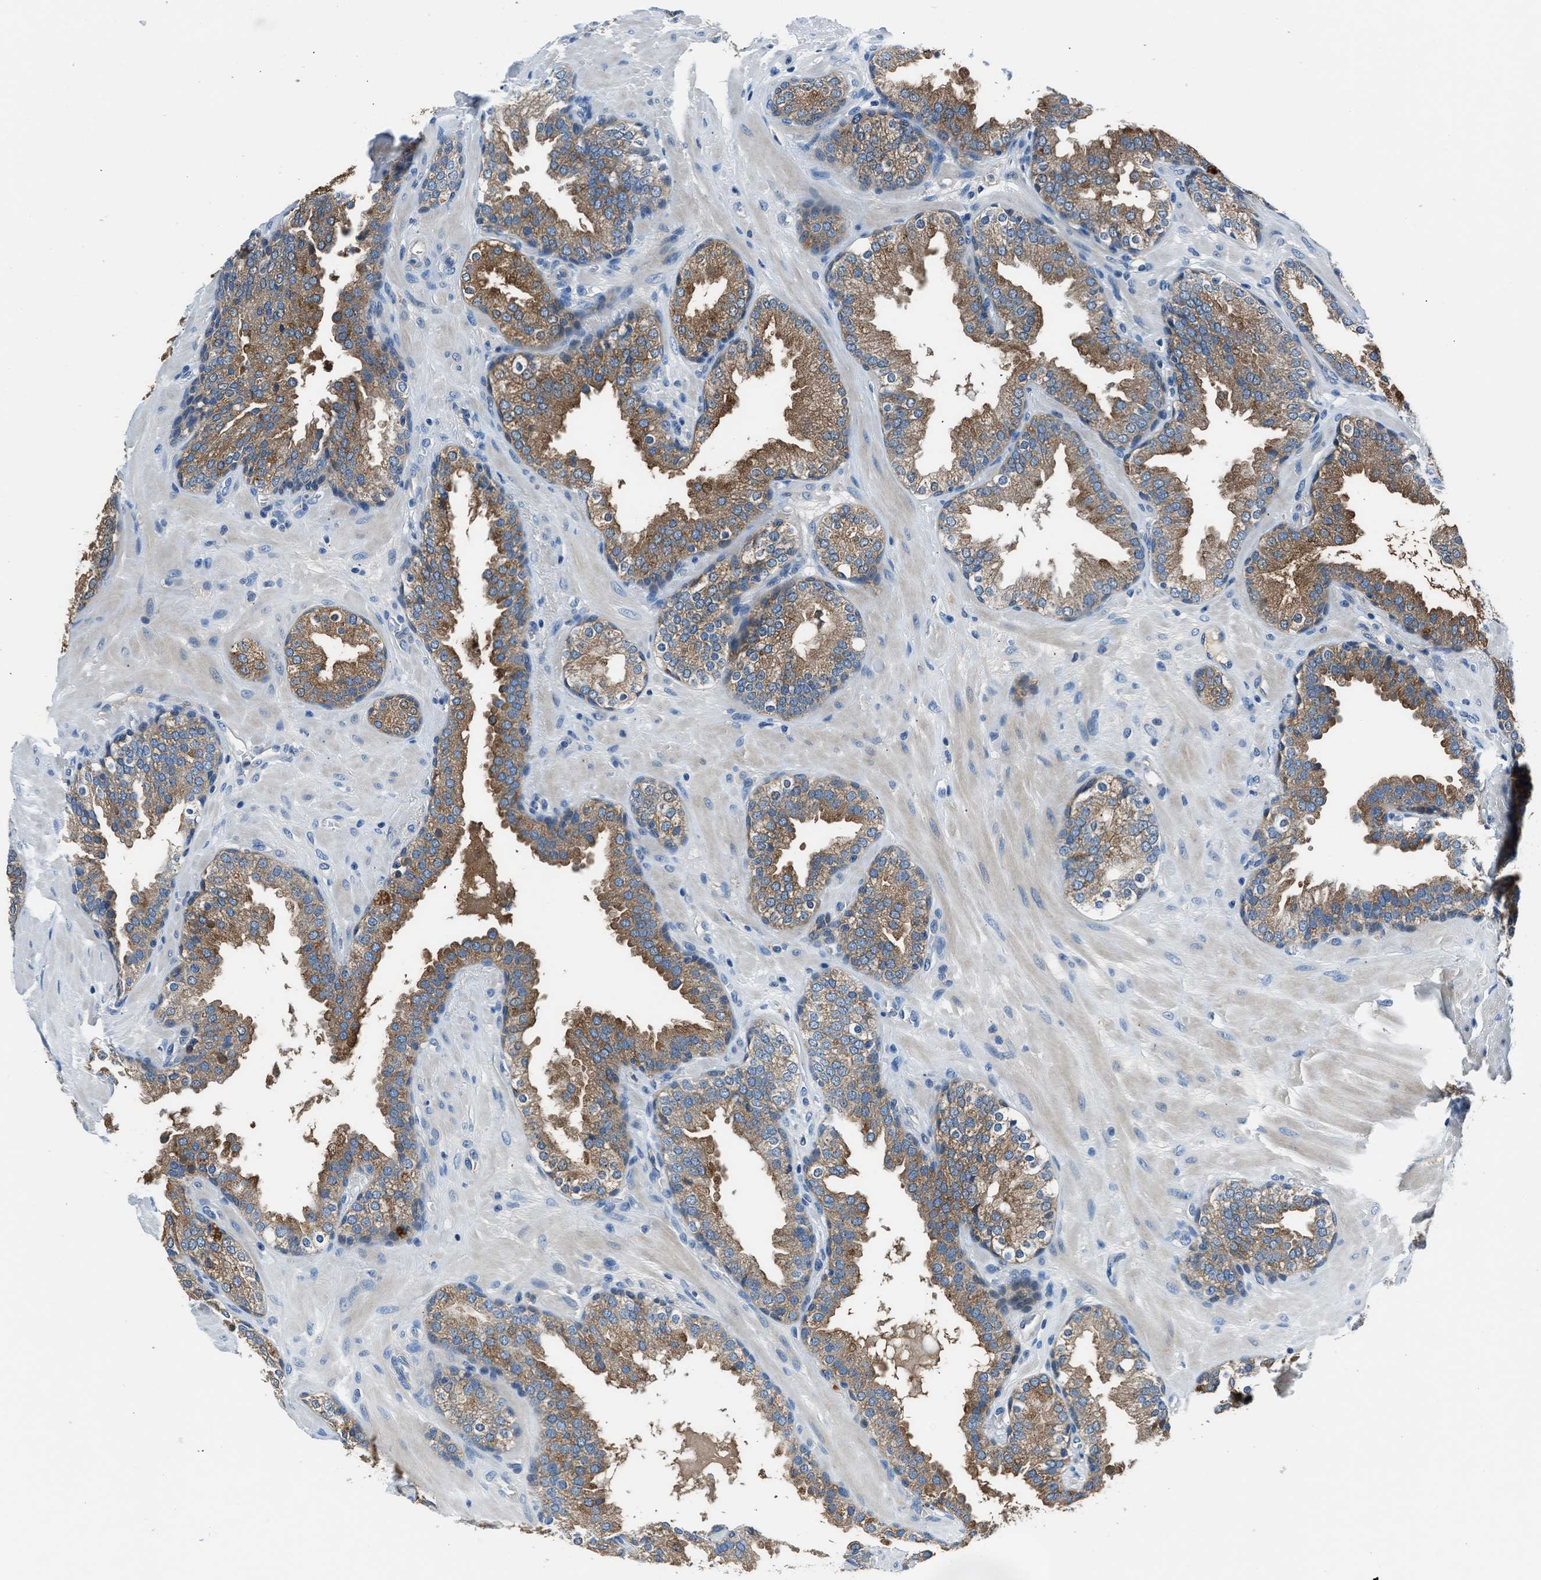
{"staining": {"intensity": "moderate", "quantity": ">75%", "location": "cytoplasmic/membranous"}, "tissue": "prostate", "cell_type": "Glandular cells", "image_type": "normal", "snomed": [{"axis": "morphology", "description": "Normal tissue, NOS"}, {"axis": "topography", "description": "Prostate"}], "caption": "Glandular cells reveal moderate cytoplasmic/membranous expression in approximately >75% of cells in normal prostate. (brown staining indicates protein expression, while blue staining denotes nuclei).", "gene": "SLC38A6", "patient": {"sex": "male", "age": 51}}